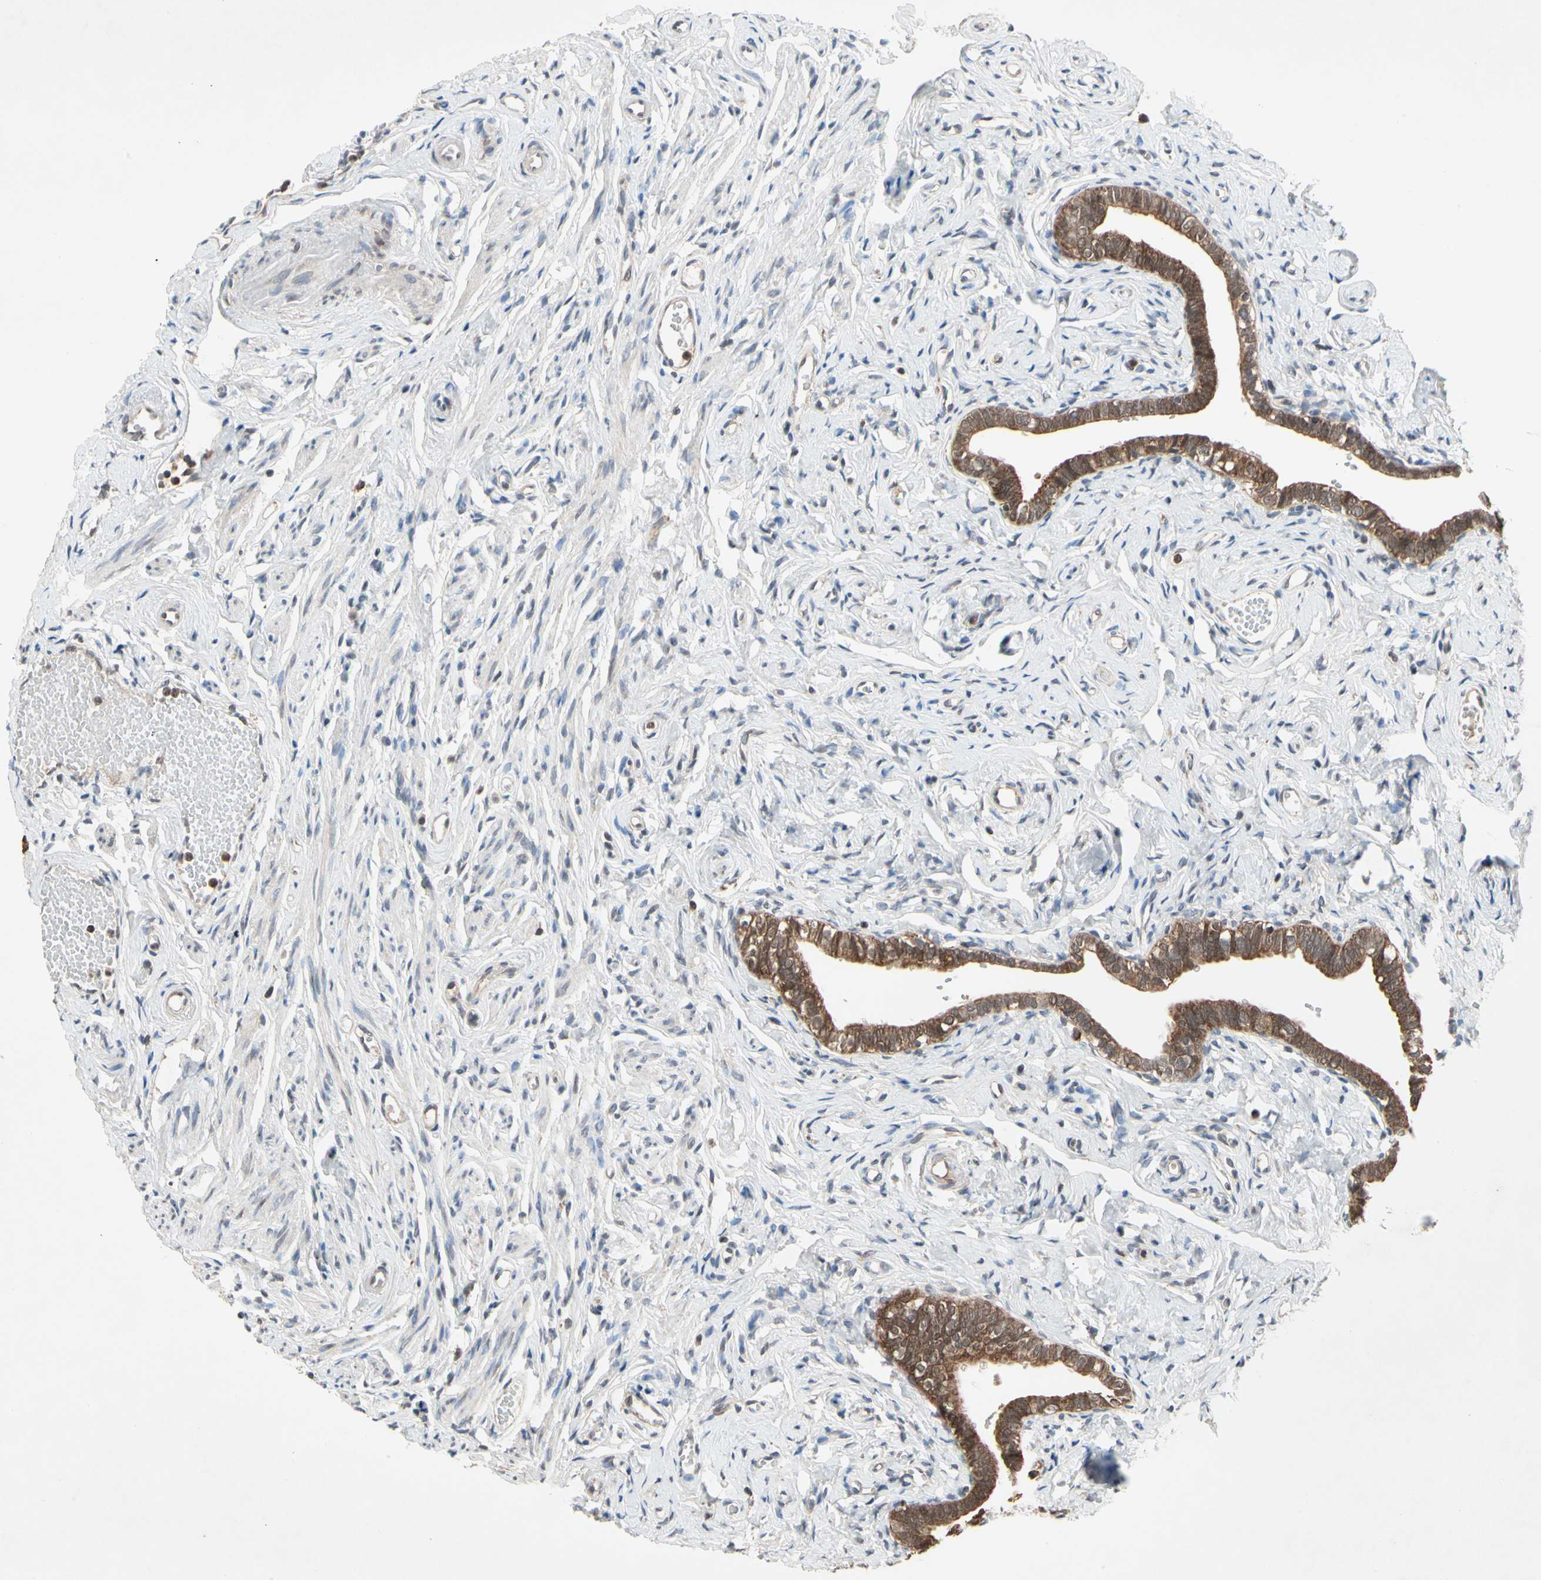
{"staining": {"intensity": "strong", "quantity": ">75%", "location": "cytoplasmic/membranous"}, "tissue": "fallopian tube", "cell_type": "Glandular cells", "image_type": "normal", "snomed": [{"axis": "morphology", "description": "Normal tissue, NOS"}, {"axis": "topography", "description": "Fallopian tube"}], "caption": "An image showing strong cytoplasmic/membranous staining in approximately >75% of glandular cells in benign fallopian tube, as visualized by brown immunohistochemical staining.", "gene": "MTHFS", "patient": {"sex": "female", "age": 71}}